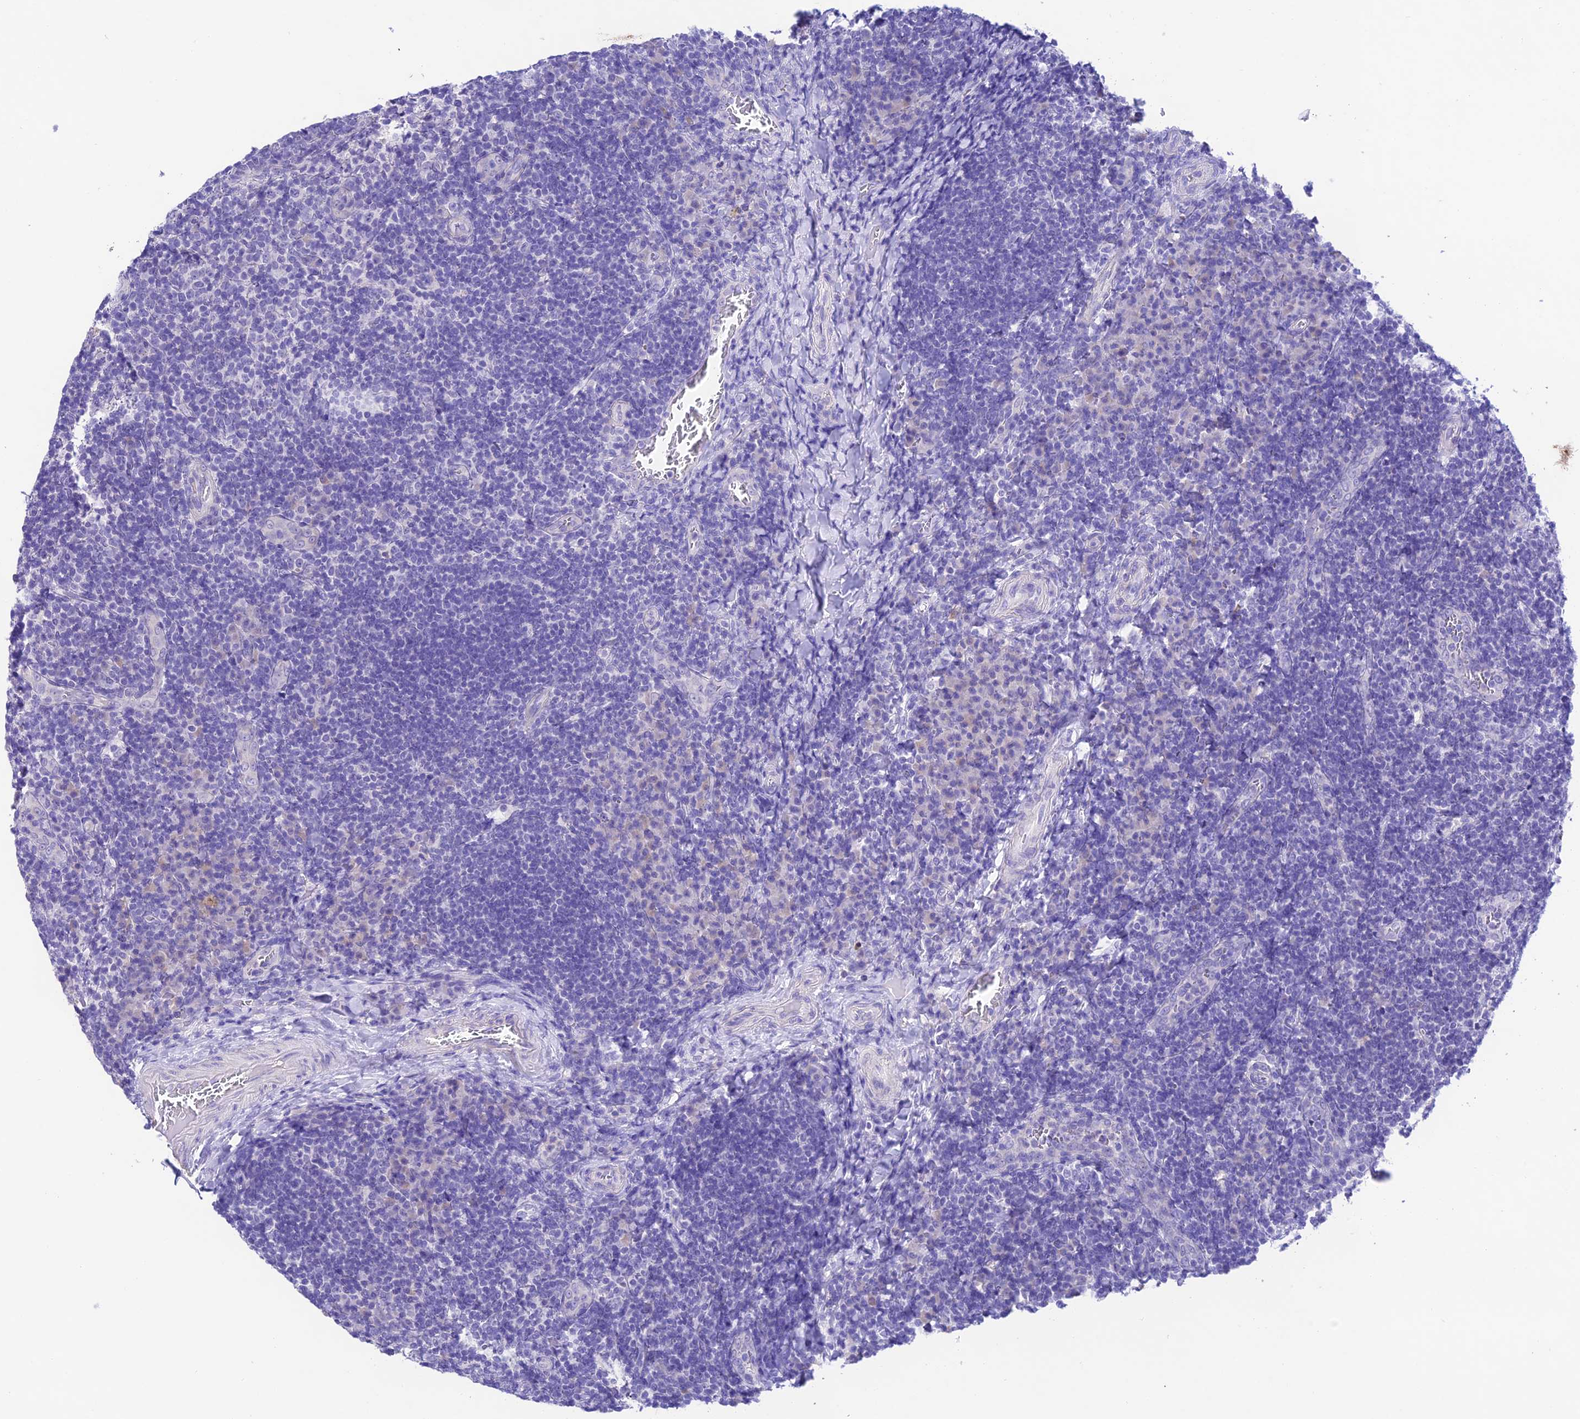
{"staining": {"intensity": "negative", "quantity": "none", "location": "none"}, "tissue": "tonsil", "cell_type": "Germinal center cells", "image_type": "normal", "snomed": [{"axis": "morphology", "description": "Normal tissue, NOS"}, {"axis": "topography", "description": "Tonsil"}], "caption": "This is an immunohistochemistry (IHC) histopathology image of benign tonsil. There is no expression in germinal center cells.", "gene": "NLRP6", "patient": {"sex": "male", "age": 17}}